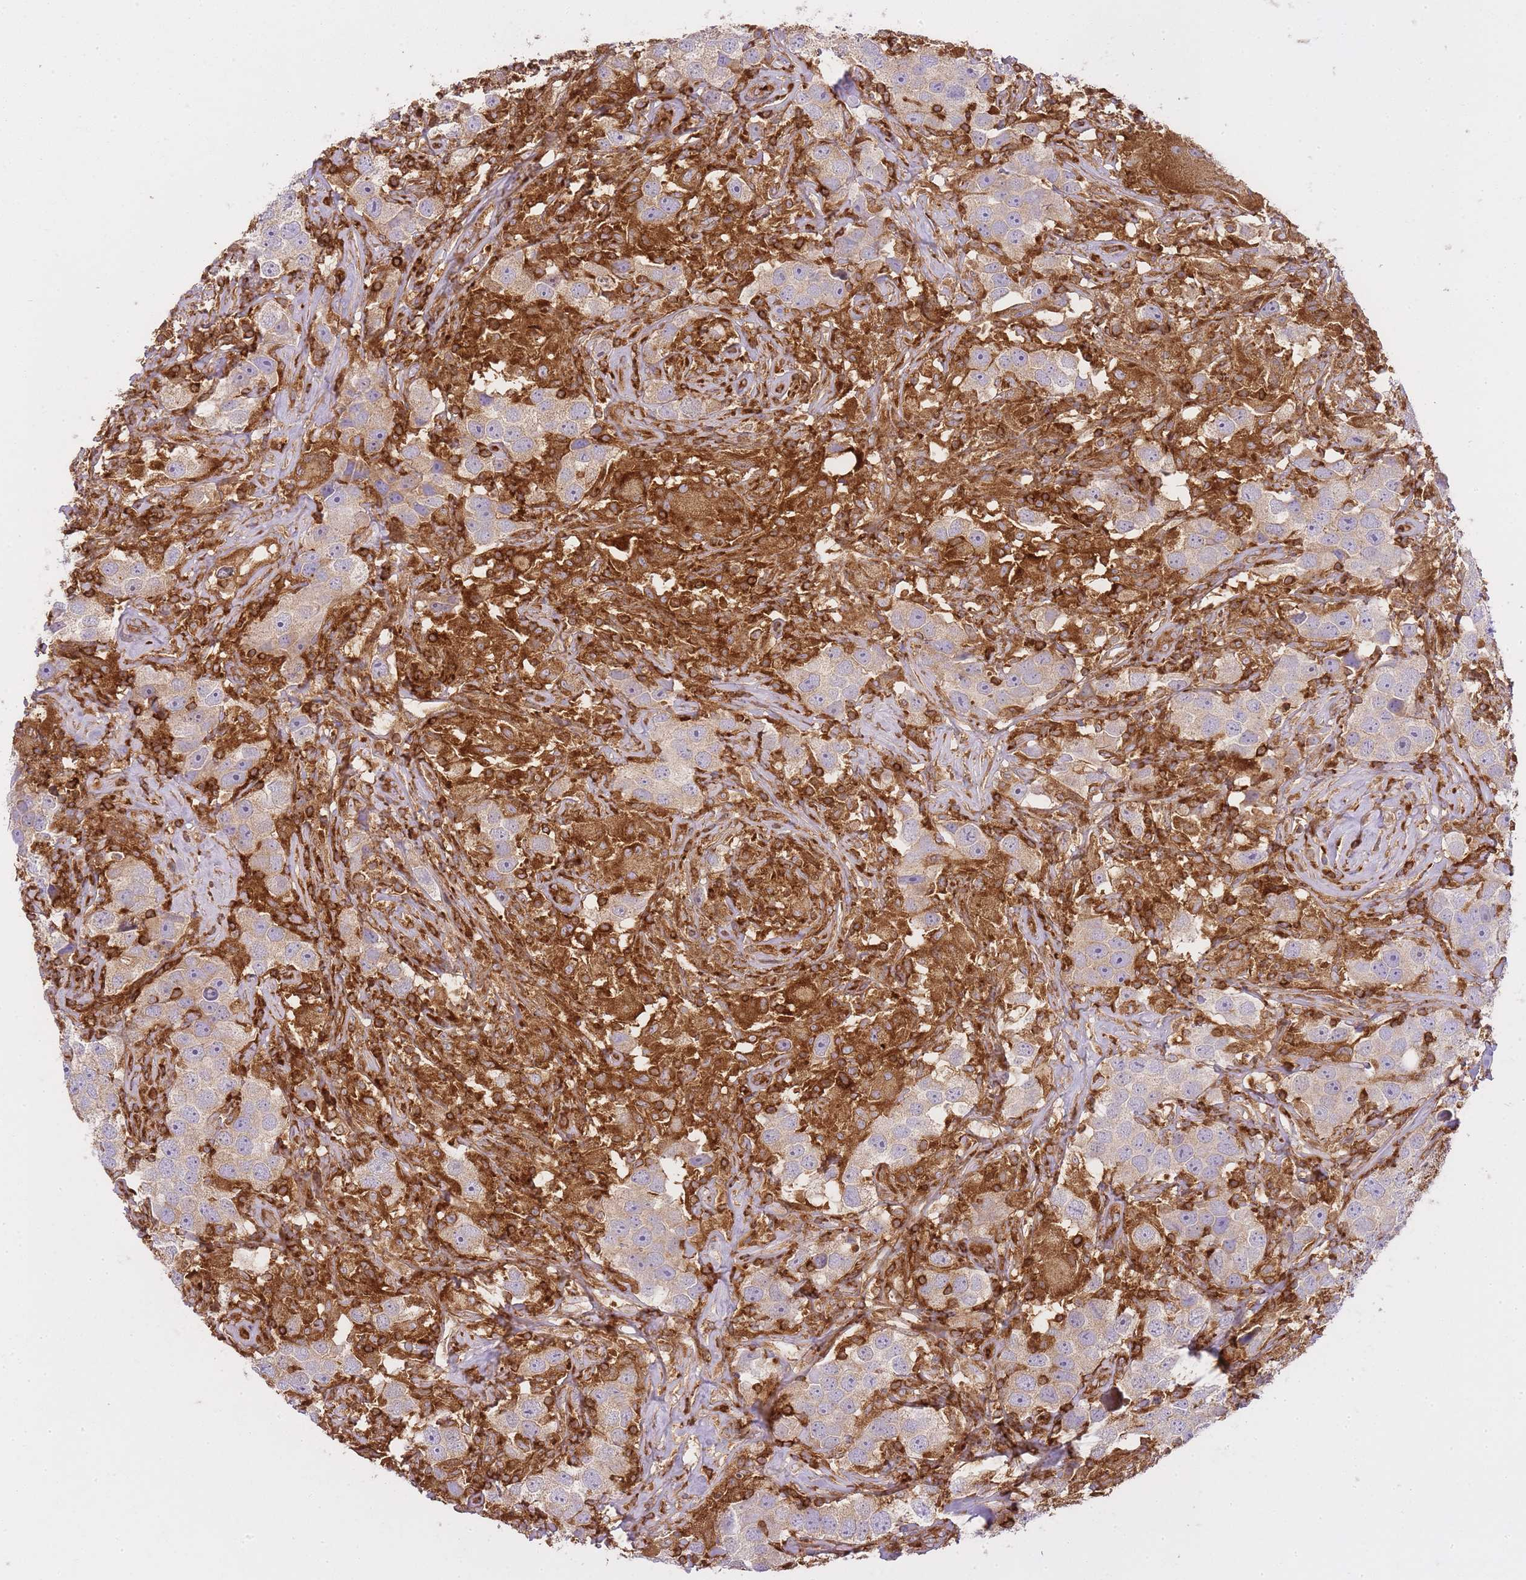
{"staining": {"intensity": "weak", "quantity": ">75%", "location": "cytoplasmic/membranous"}, "tissue": "testis cancer", "cell_type": "Tumor cells", "image_type": "cancer", "snomed": [{"axis": "morphology", "description": "Seminoma, NOS"}, {"axis": "topography", "description": "Testis"}], "caption": "This is a histology image of IHC staining of testis seminoma, which shows weak expression in the cytoplasmic/membranous of tumor cells.", "gene": "MSN", "patient": {"sex": "male", "age": 49}}